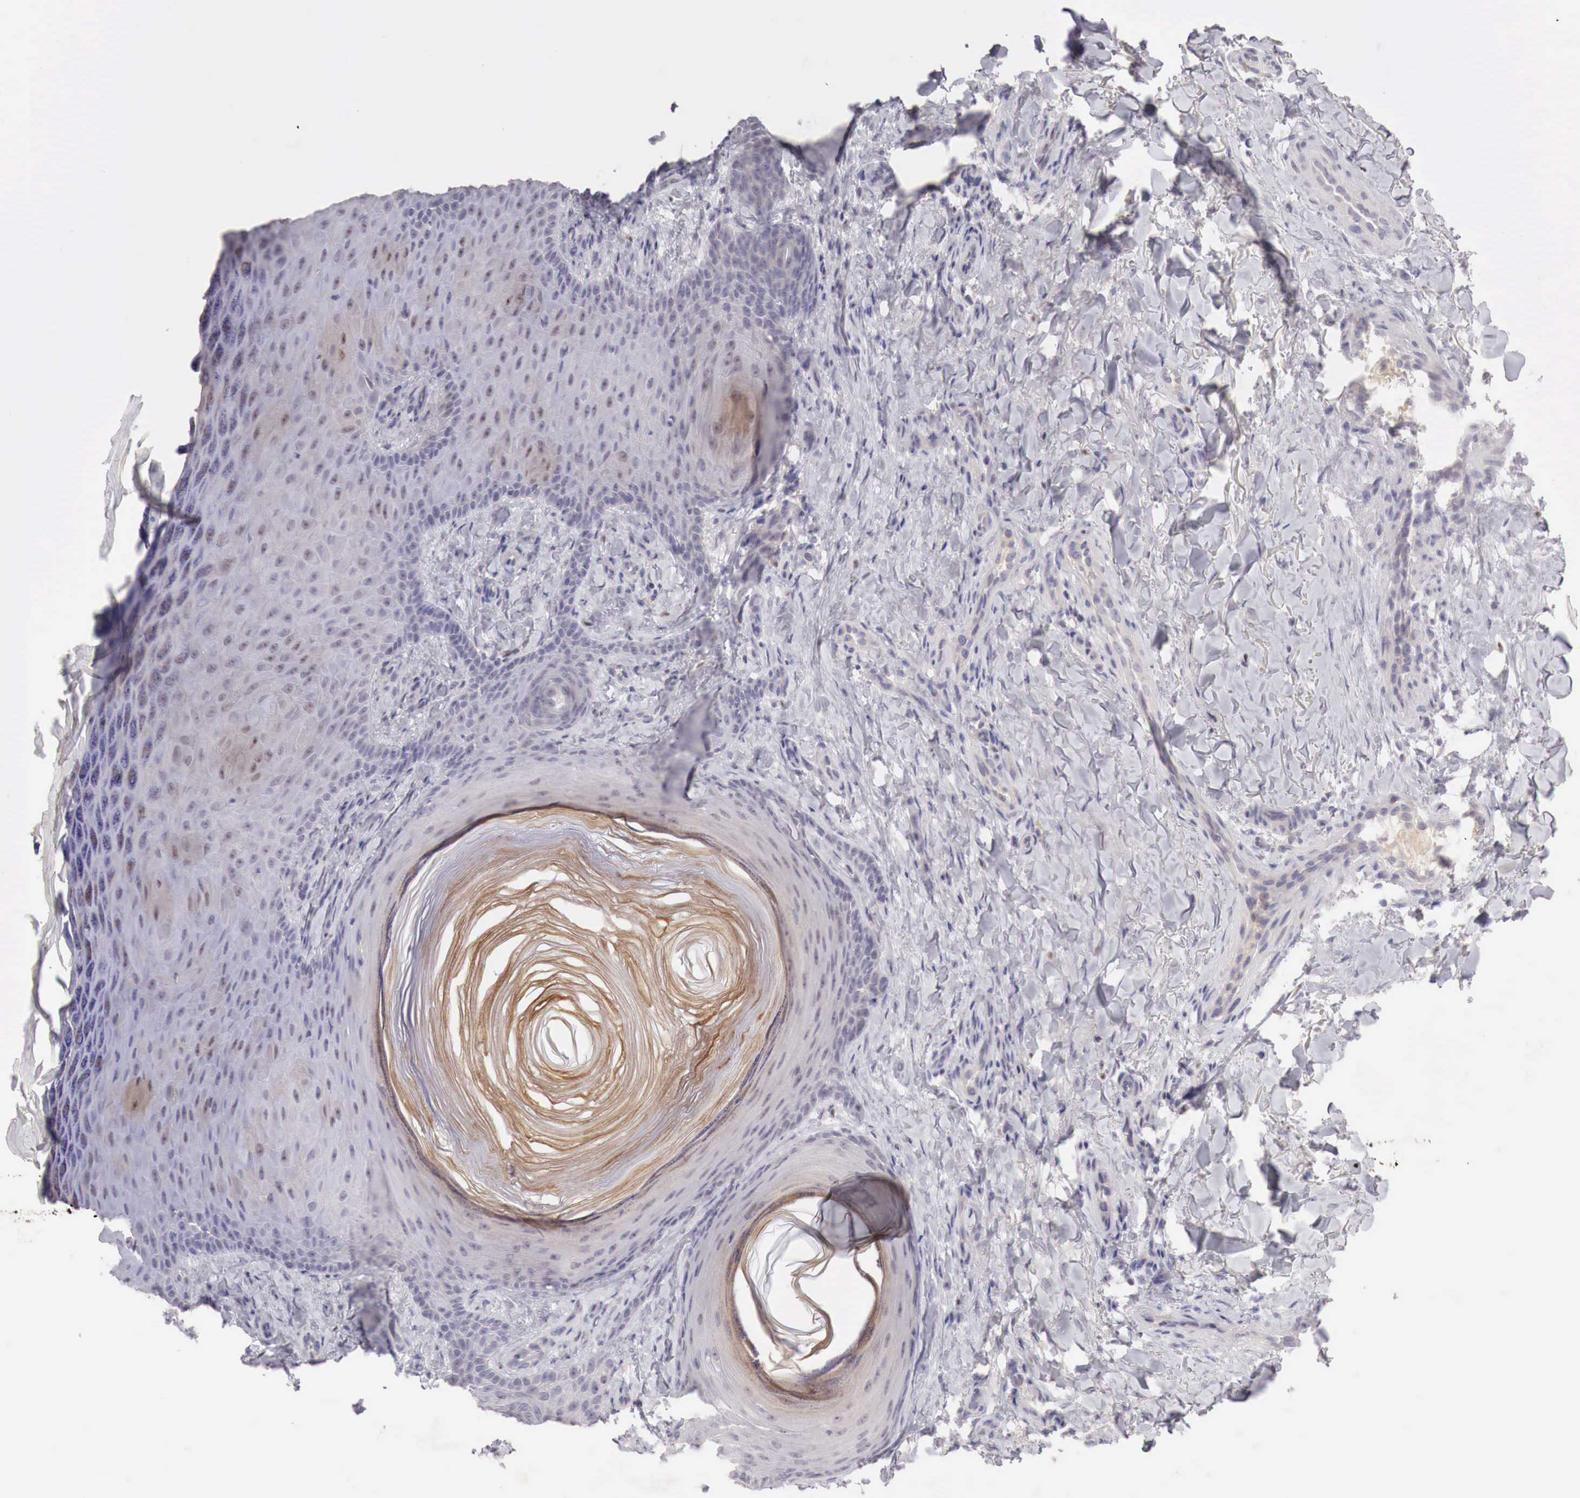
{"staining": {"intensity": "negative", "quantity": "none", "location": "none"}, "tissue": "skin cancer", "cell_type": "Tumor cells", "image_type": "cancer", "snomed": [{"axis": "morphology", "description": "Normal tissue, NOS"}, {"axis": "morphology", "description": "Basal cell carcinoma"}, {"axis": "topography", "description": "Skin"}], "caption": "Immunohistochemical staining of human skin cancer exhibits no significant staining in tumor cells.", "gene": "GATA1", "patient": {"sex": "male", "age": 81}}